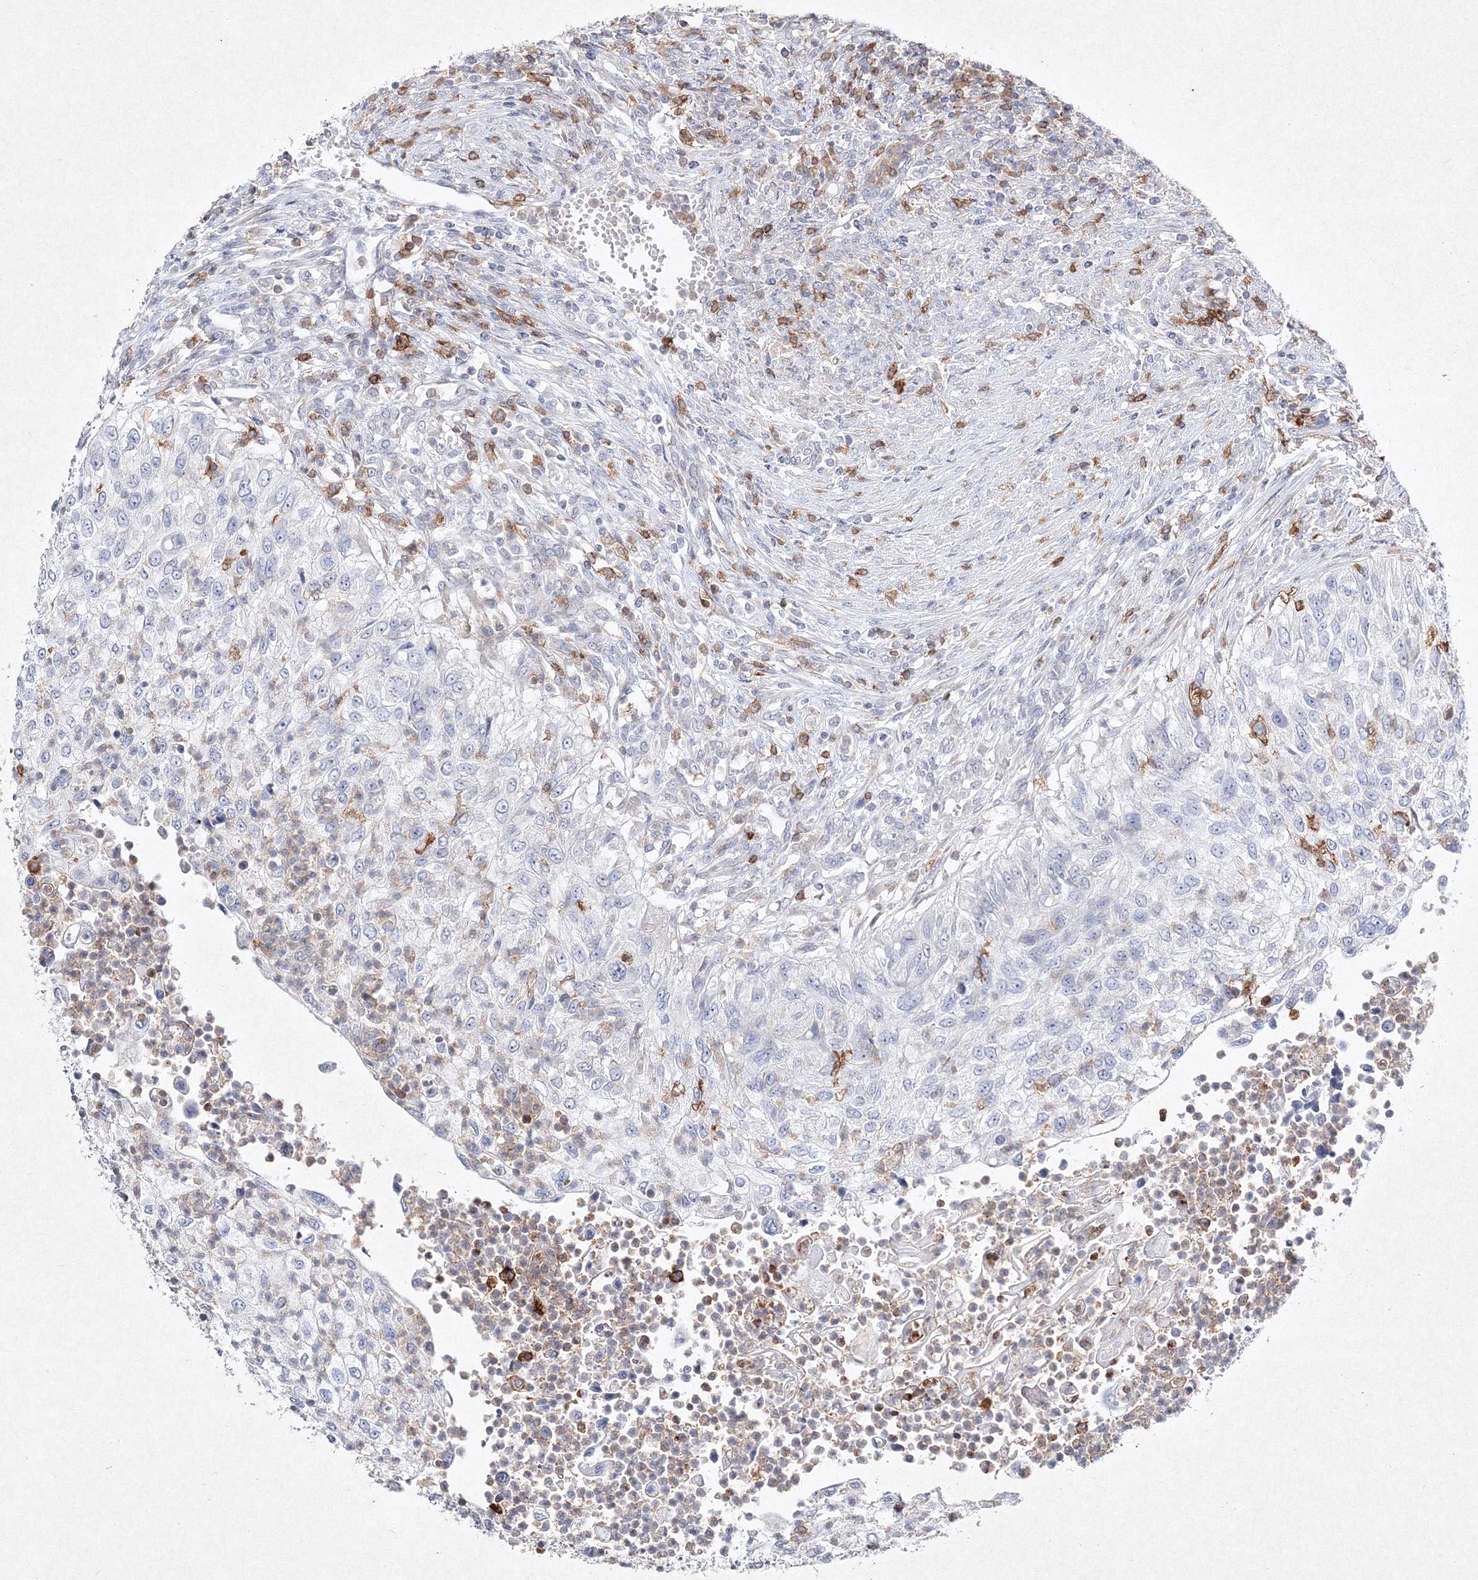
{"staining": {"intensity": "negative", "quantity": "none", "location": "none"}, "tissue": "urothelial cancer", "cell_type": "Tumor cells", "image_type": "cancer", "snomed": [{"axis": "morphology", "description": "Urothelial carcinoma, High grade"}, {"axis": "topography", "description": "Urinary bladder"}], "caption": "DAB immunohistochemical staining of high-grade urothelial carcinoma shows no significant staining in tumor cells.", "gene": "HCST", "patient": {"sex": "female", "age": 60}}